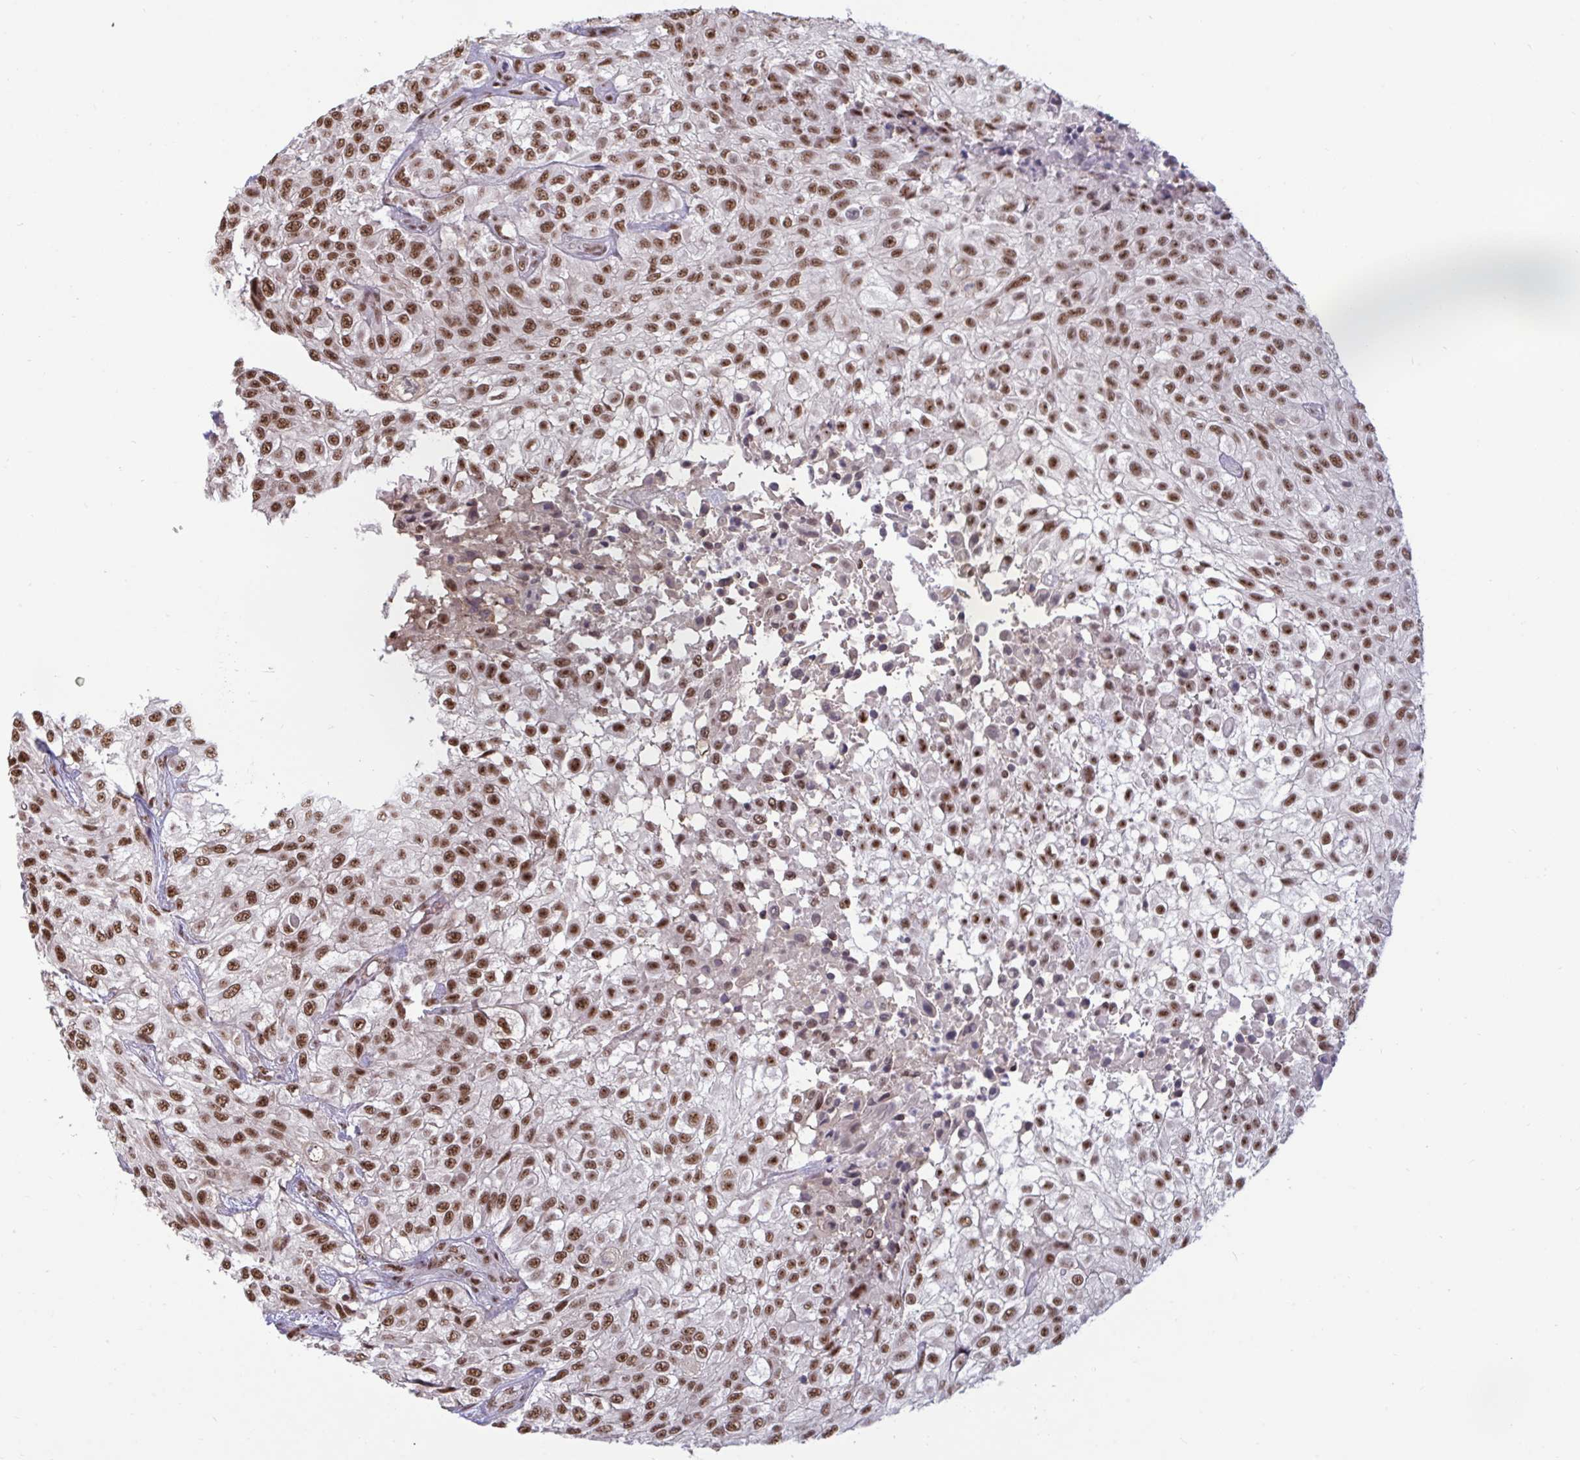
{"staining": {"intensity": "moderate", "quantity": ">75%", "location": "nuclear"}, "tissue": "urothelial cancer", "cell_type": "Tumor cells", "image_type": "cancer", "snomed": [{"axis": "morphology", "description": "Urothelial carcinoma, High grade"}, {"axis": "topography", "description": "Urinary bladder"}], "caption": "This is an image of immunohistochemistry staining of urothelial cancer, which shows moderate staining in the nuclear of tumor cells.", "gene": "PUF60", "patient": {"sex": "male", "age": 56}}